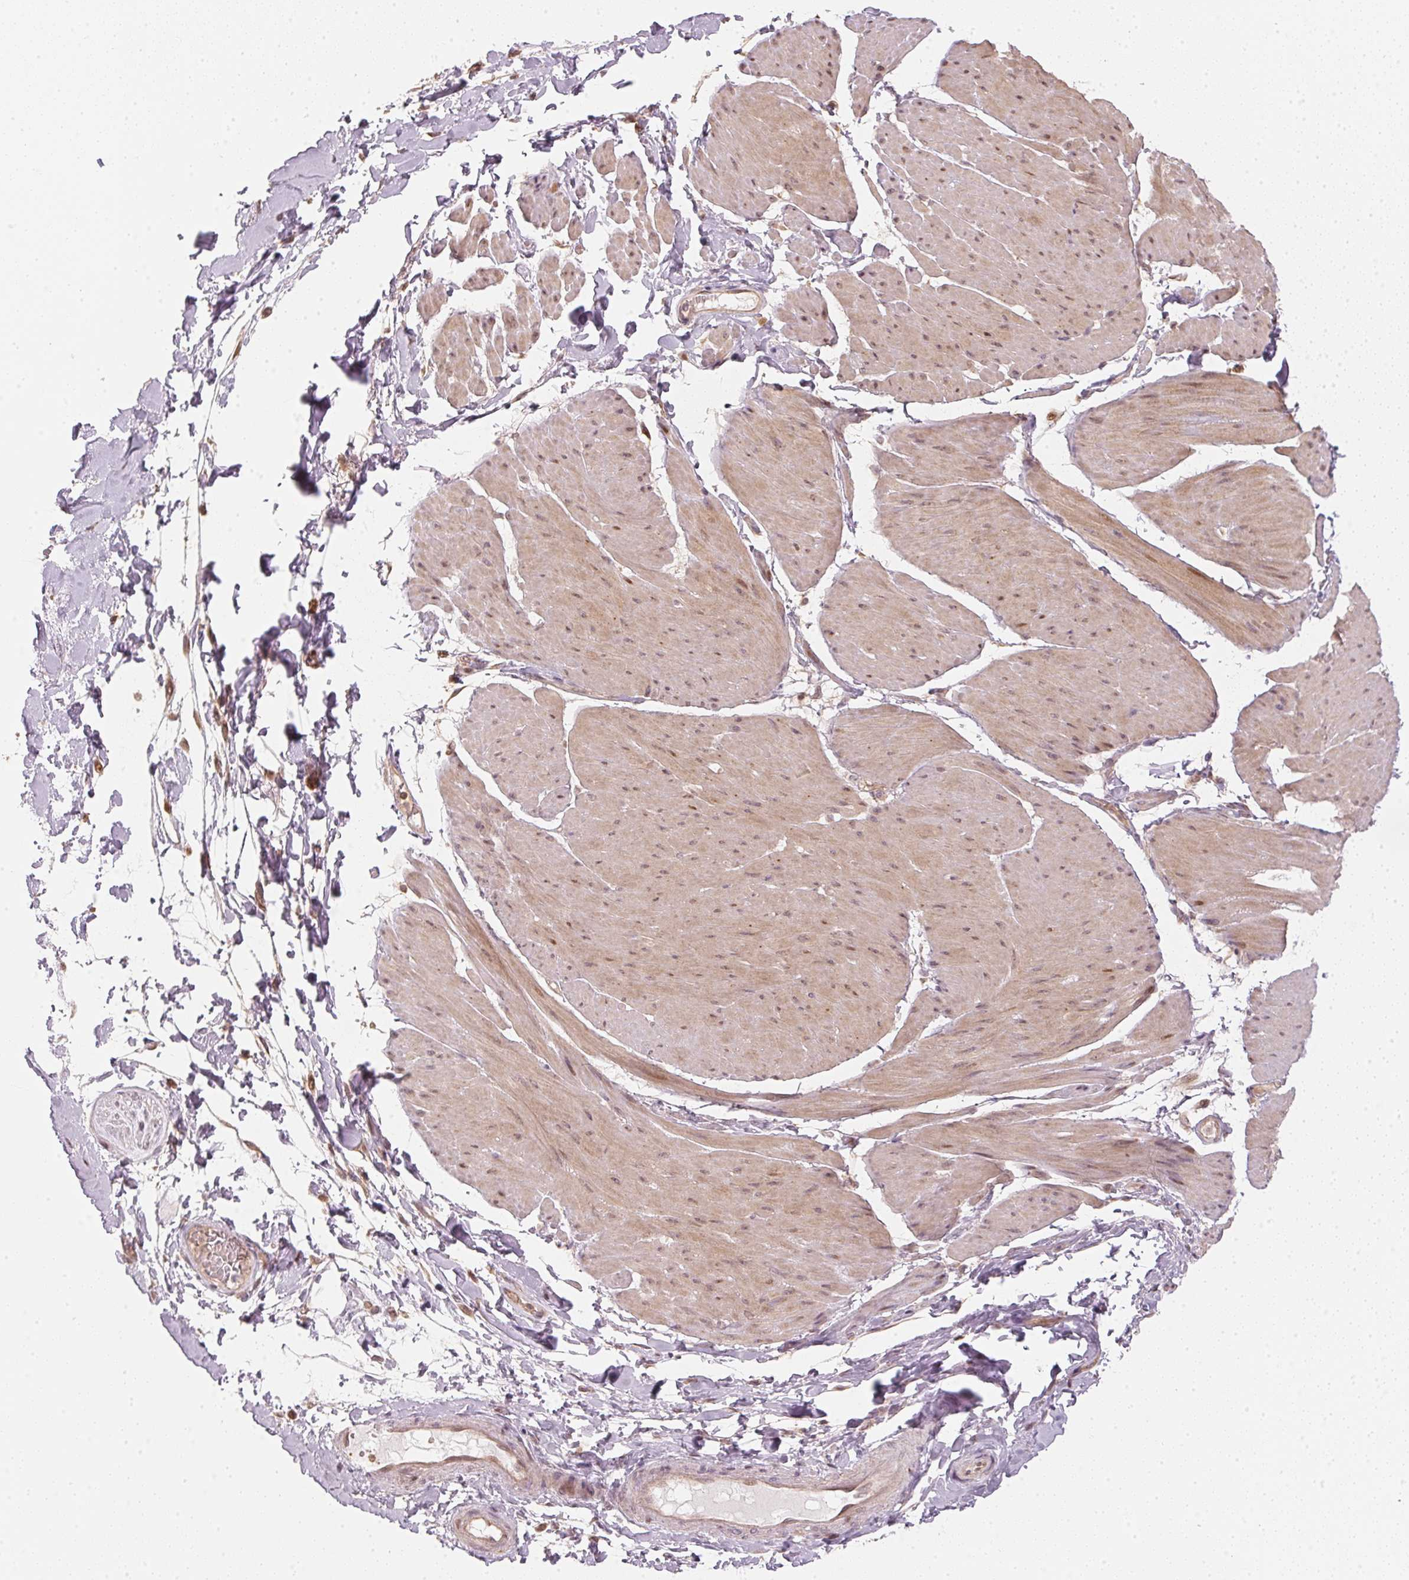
{"staining": {"intensity": "weak", "quantity": ">75%", "location": "cytoplasmic/membranous,nuclear"}, "tissue": "adipose tissue", "cell_type": "Adipocytes", "image_type": "normal", "snomed": [{"axis": "morphology", "description": "Normal tissue, NOS"}, {"axis": "topography", "description": "Urinary bladder"}, {"axis": "topography", "description": "Peripheral nerve tissue"}], "caption": "Immunohistochemical staining of normal human adipose tissue displays >75% levels of weak cytoplasmic/membranous,nuclear protein positivity in approximately >75% of adipocytes. Immunohistochemistry (ihc) stains the protein in brown and the nuclei are stained blue.", "gene": "UBE2L3", "patient": {"sex": "female", "age": 60}}